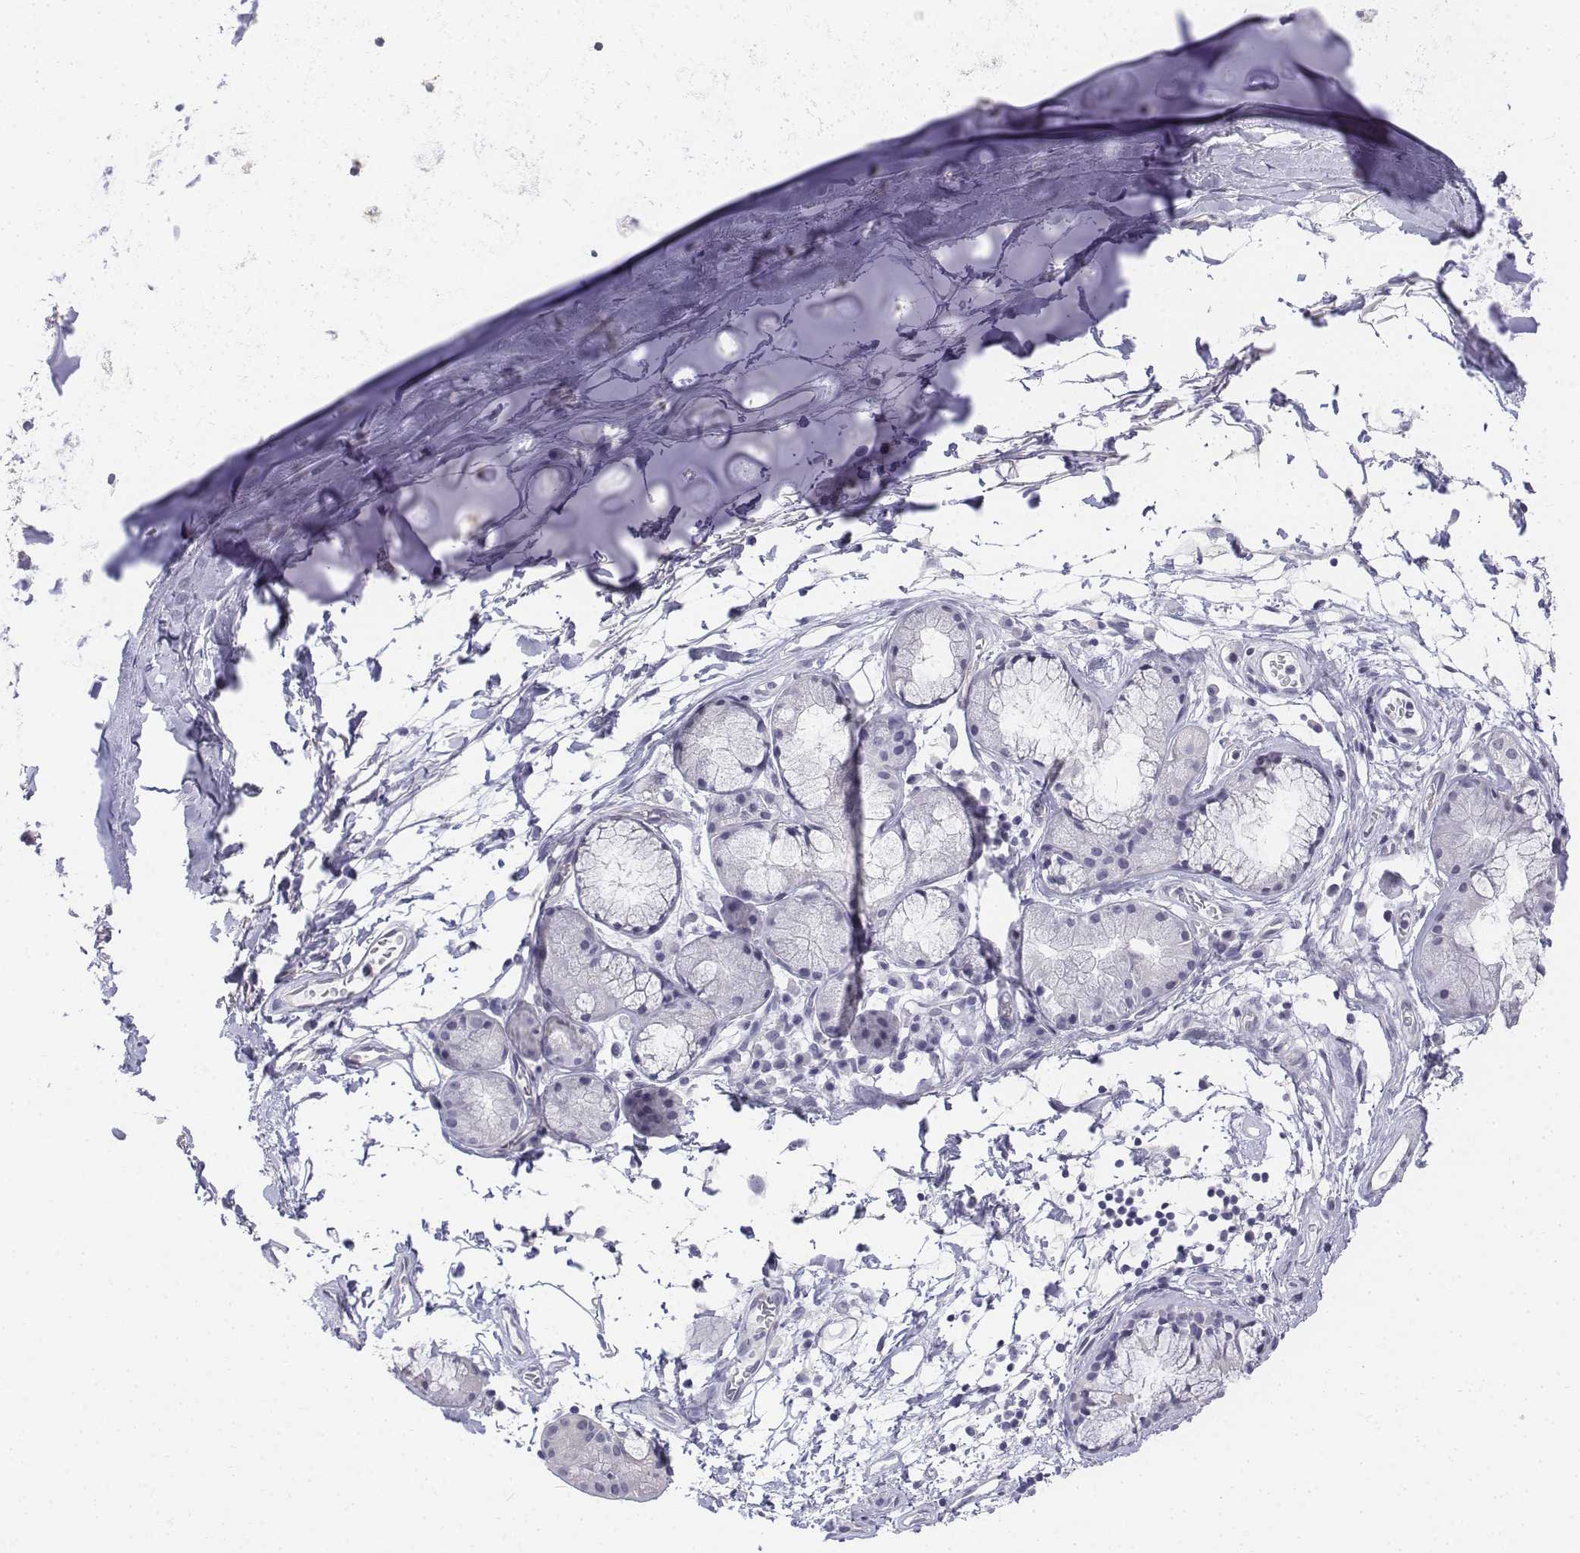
{"staining": {"intensity": "negative", "quantity": "none", "location": "none"}, "tissue": "adipose tissue", "cell_type": "Adipocytes", "image_type": "normal", "snomed": [{"axis": "morphology", "description": "Normal tissue, NOS"}, {"axis": "topography", "description": "Cartilage tissue"}, {"axis": "topography", "description": "Bronchus"}], "caption": "Protein analysis of unremarkable adipose tissue displays no significant staining in adipocytes. Brightfield microscopy of IHC stained with DAB (3,3'-diaminobenzidine) (brown) and hematoxylin (blue), captured at high magnification.", "gene": "LGSN", "patient": {"sex": "male", "age": 58}}